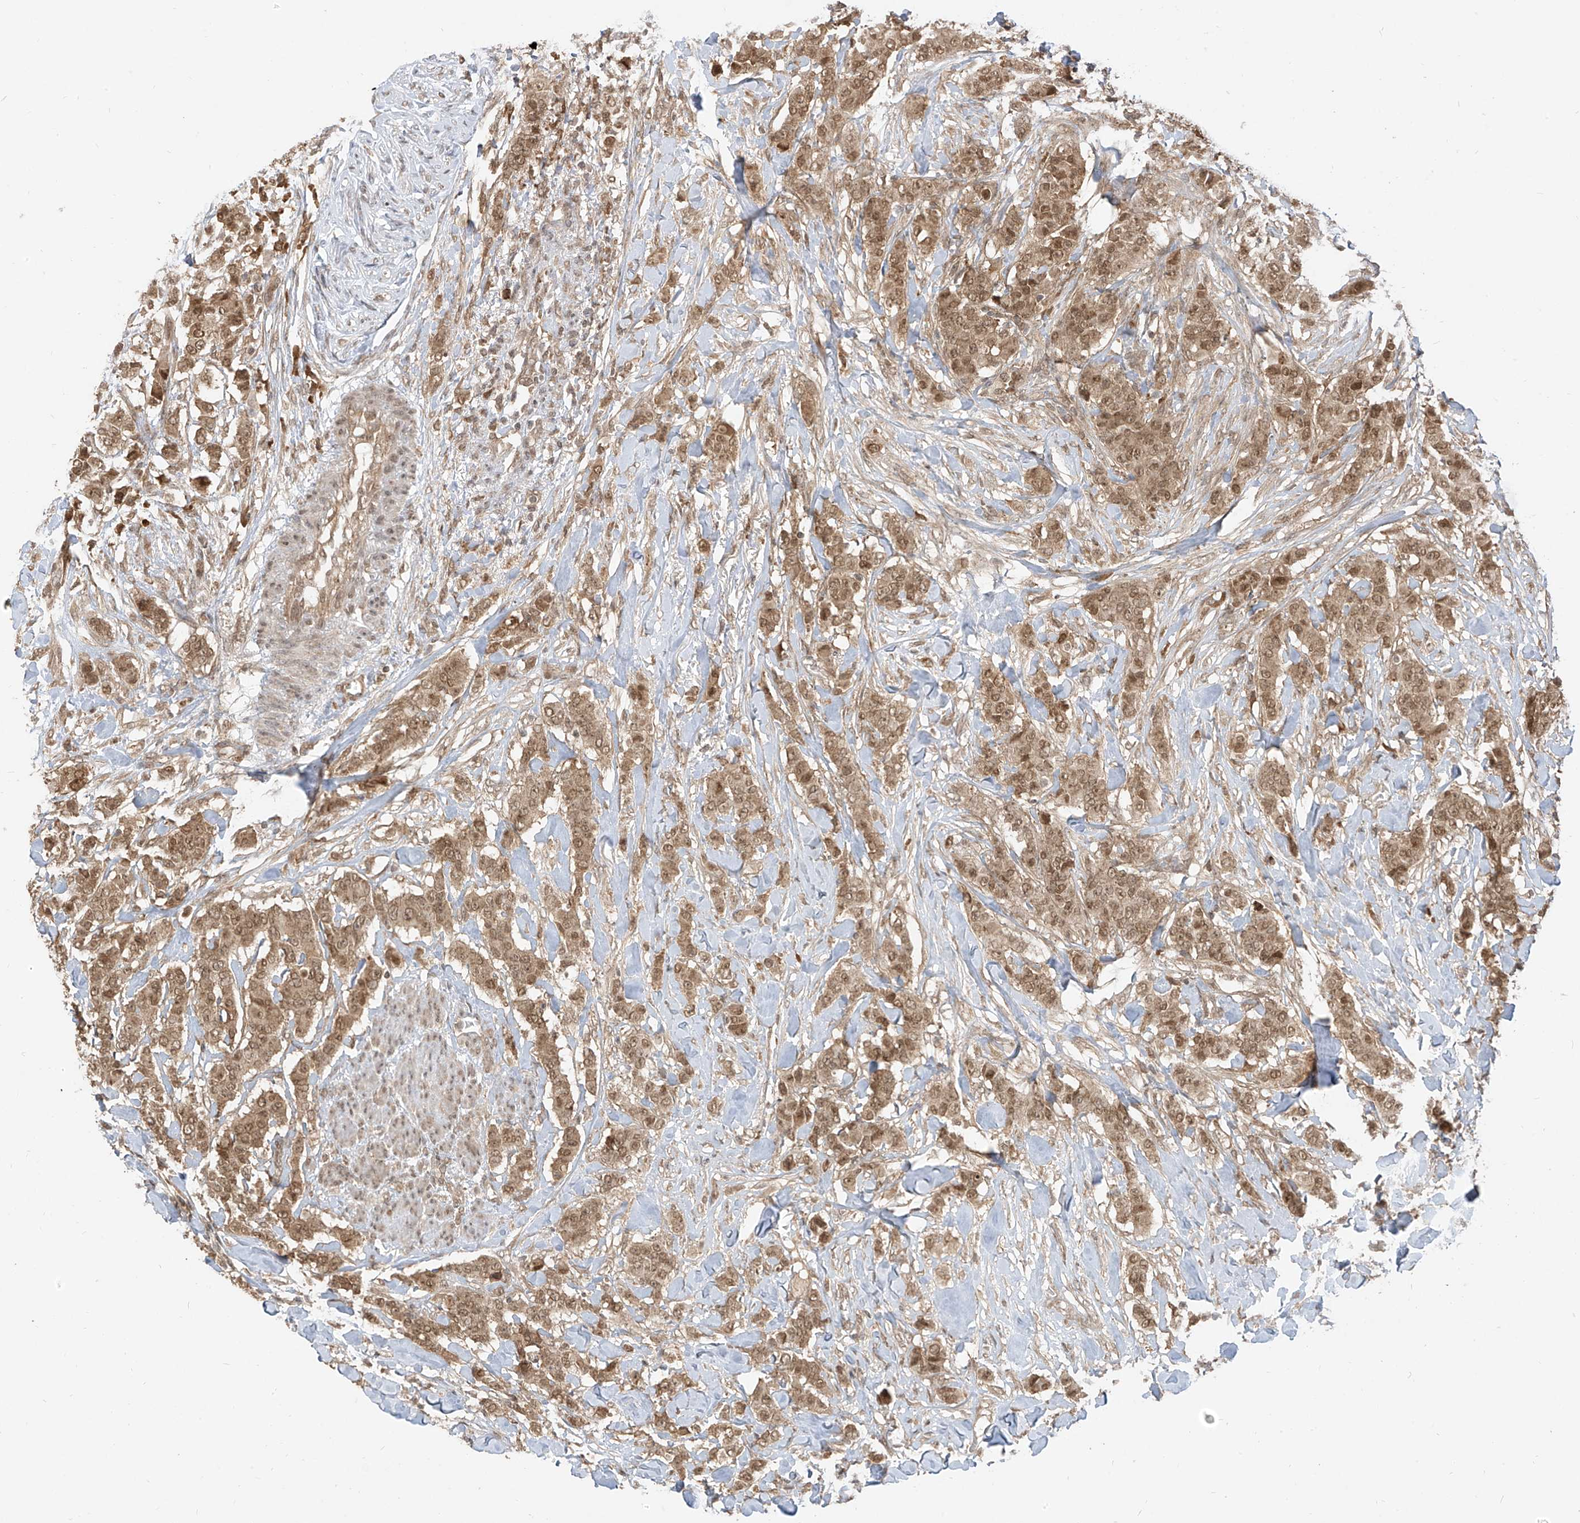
{"staining": {"intensity": "moderate", "quantity": ">75%", "location": "cytoplasmic/membranous,nuclear"}, "tissue": "breast cancer", "cell_type": "Tumor cells", "image_type": "cancer", "snomed": [{"axis": "morphology", "description": "Duct carcinoma"}, {"axis": "topography", "description": "Breast"}], "caption": "Immunohistochemistry image of neoplastic tissue: breast cancer (infiltrating ductal carcinoma) stained using immunohistochemistry (IHC) exhibits medium levels of moderate protein expression localized specifically in the cytoplasmic/membranous and nuclear of tumor cells, appearing as a cytoplasmic/membranous and nuclear brown color.", "gene": "LCOR", "patient": {"sex": "female", "age": 40}}